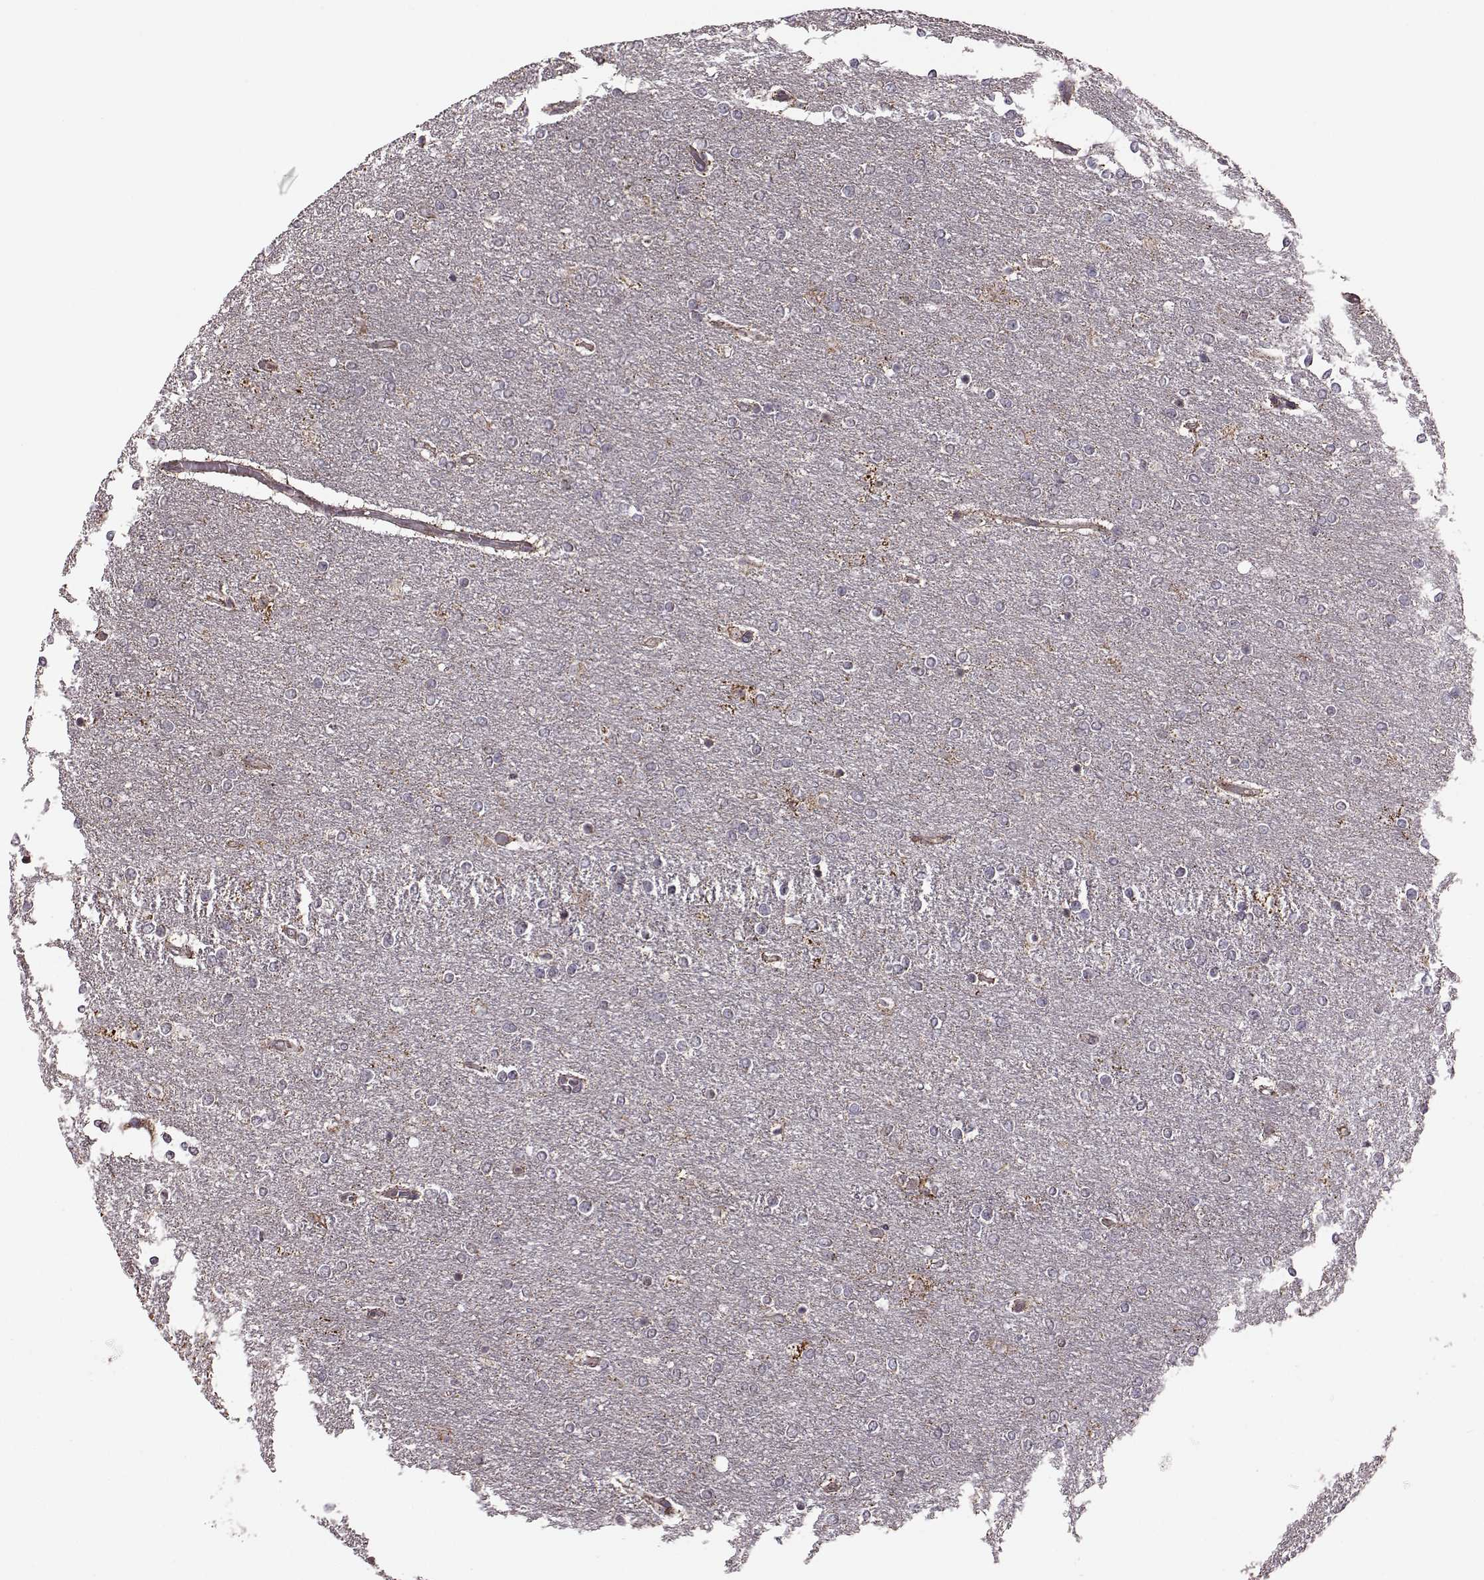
{"staining": {"intensity": "negative", "quantity": "none", "location": "none"}, "tissue": "glioma", "cell_type": "Tumor cells", "image_type": "cancer", "snomed": [{"axis": "morphology", "description": "Glioma, malignant, High grade"}, {"axis": "topography", "description": "Brain"}], "caption": "Micrograph shows no significant protein positivity in tumor cells of glioma.", "gene": "PUDP", "patient": {"sex": "female", "age": 61}}